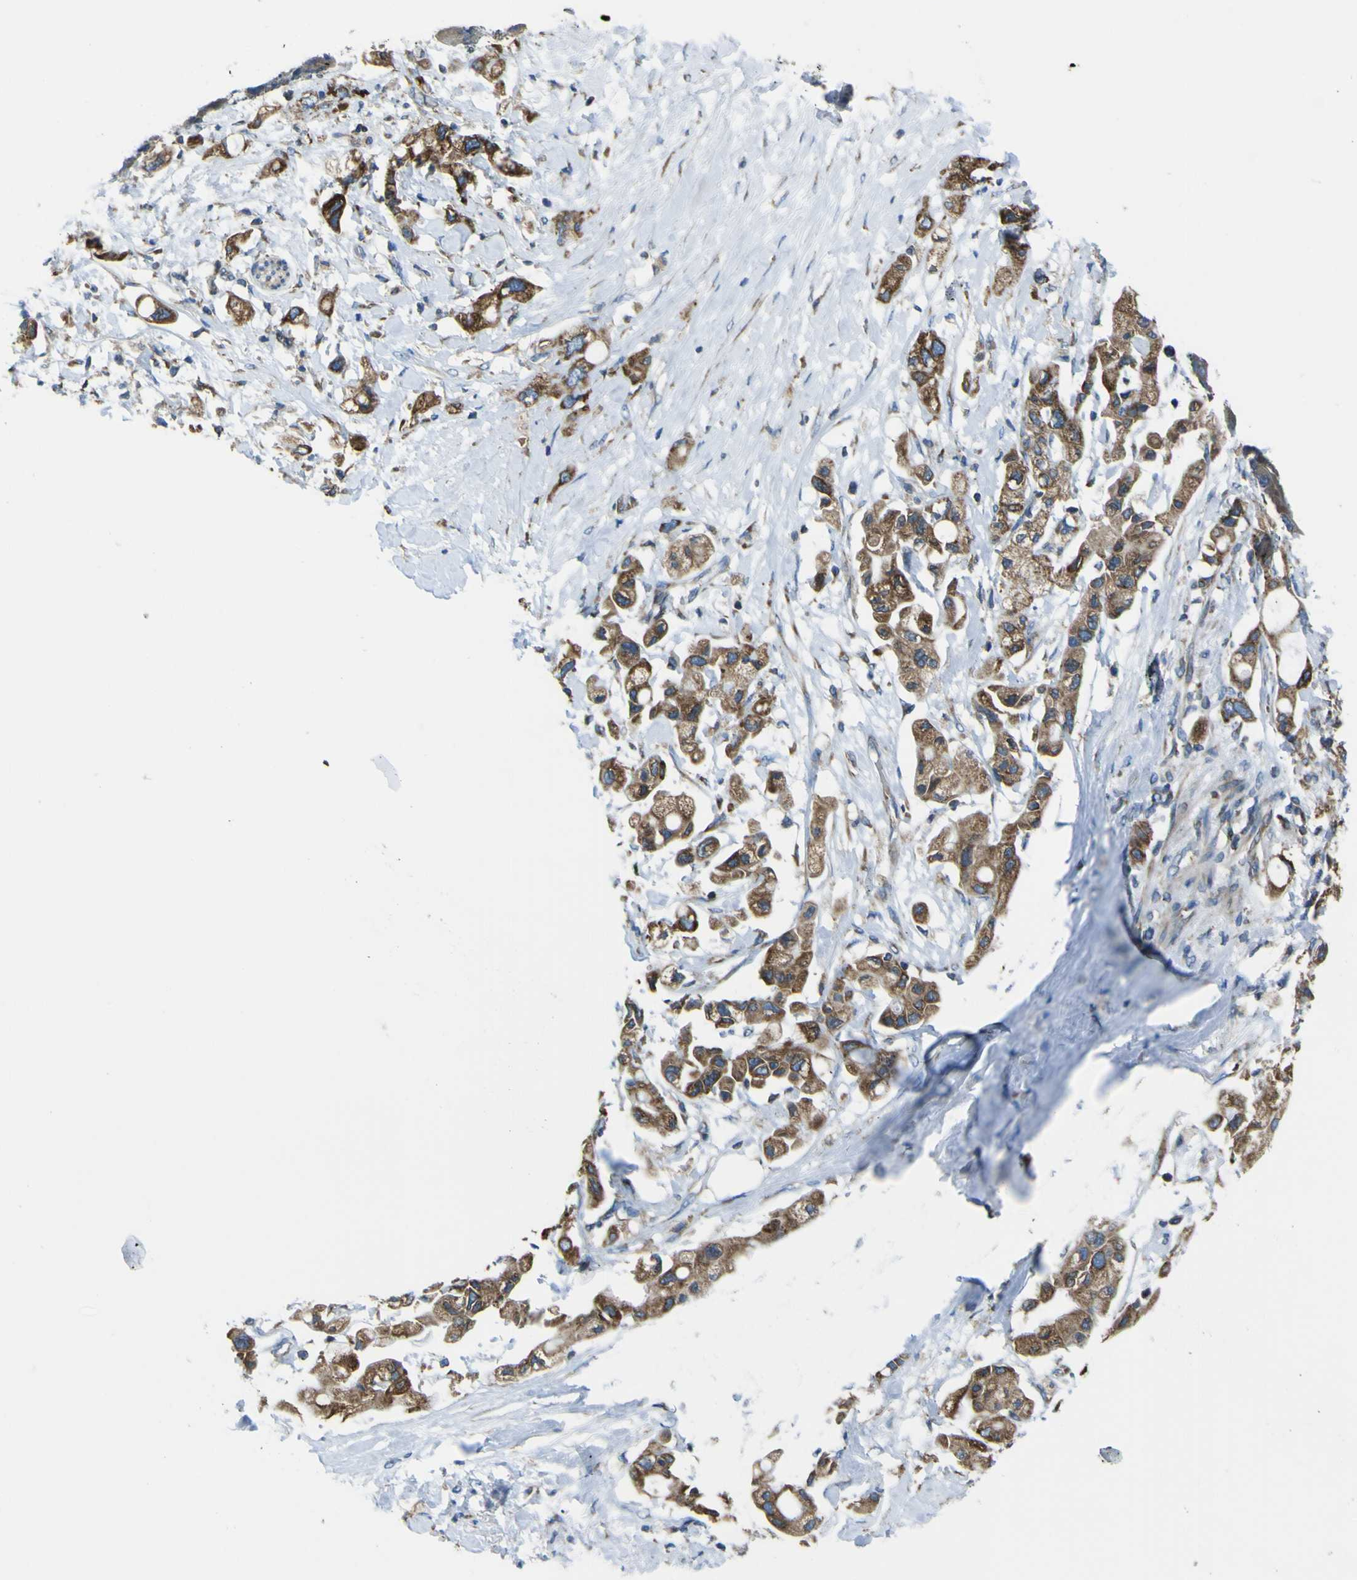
{"staining": {"intensity": "moderate", "quantity": ">75%", "location": "cytoplasmic/membranous"}, "tissue": "pancreatic cancer", "cell_type": "Tumor cells", "image_type": "cancer", "snomed": [{"axis": "morphology", "description": "Adenocarcinoma, NOS"}, {"axis": "topography", "description": "Pancreas"}], "caption": "Immunohistochemistry (IHC) histopathology image of human pancreatic cancer (adenocarcinoma) stained for a protein (brown), which exhibits medium levels of moderate cytoplasmic/membranous staining in approximately >75% of tumor cells.", "gene": "STIM1", "patient": {"sex": "female", "age": 56}}